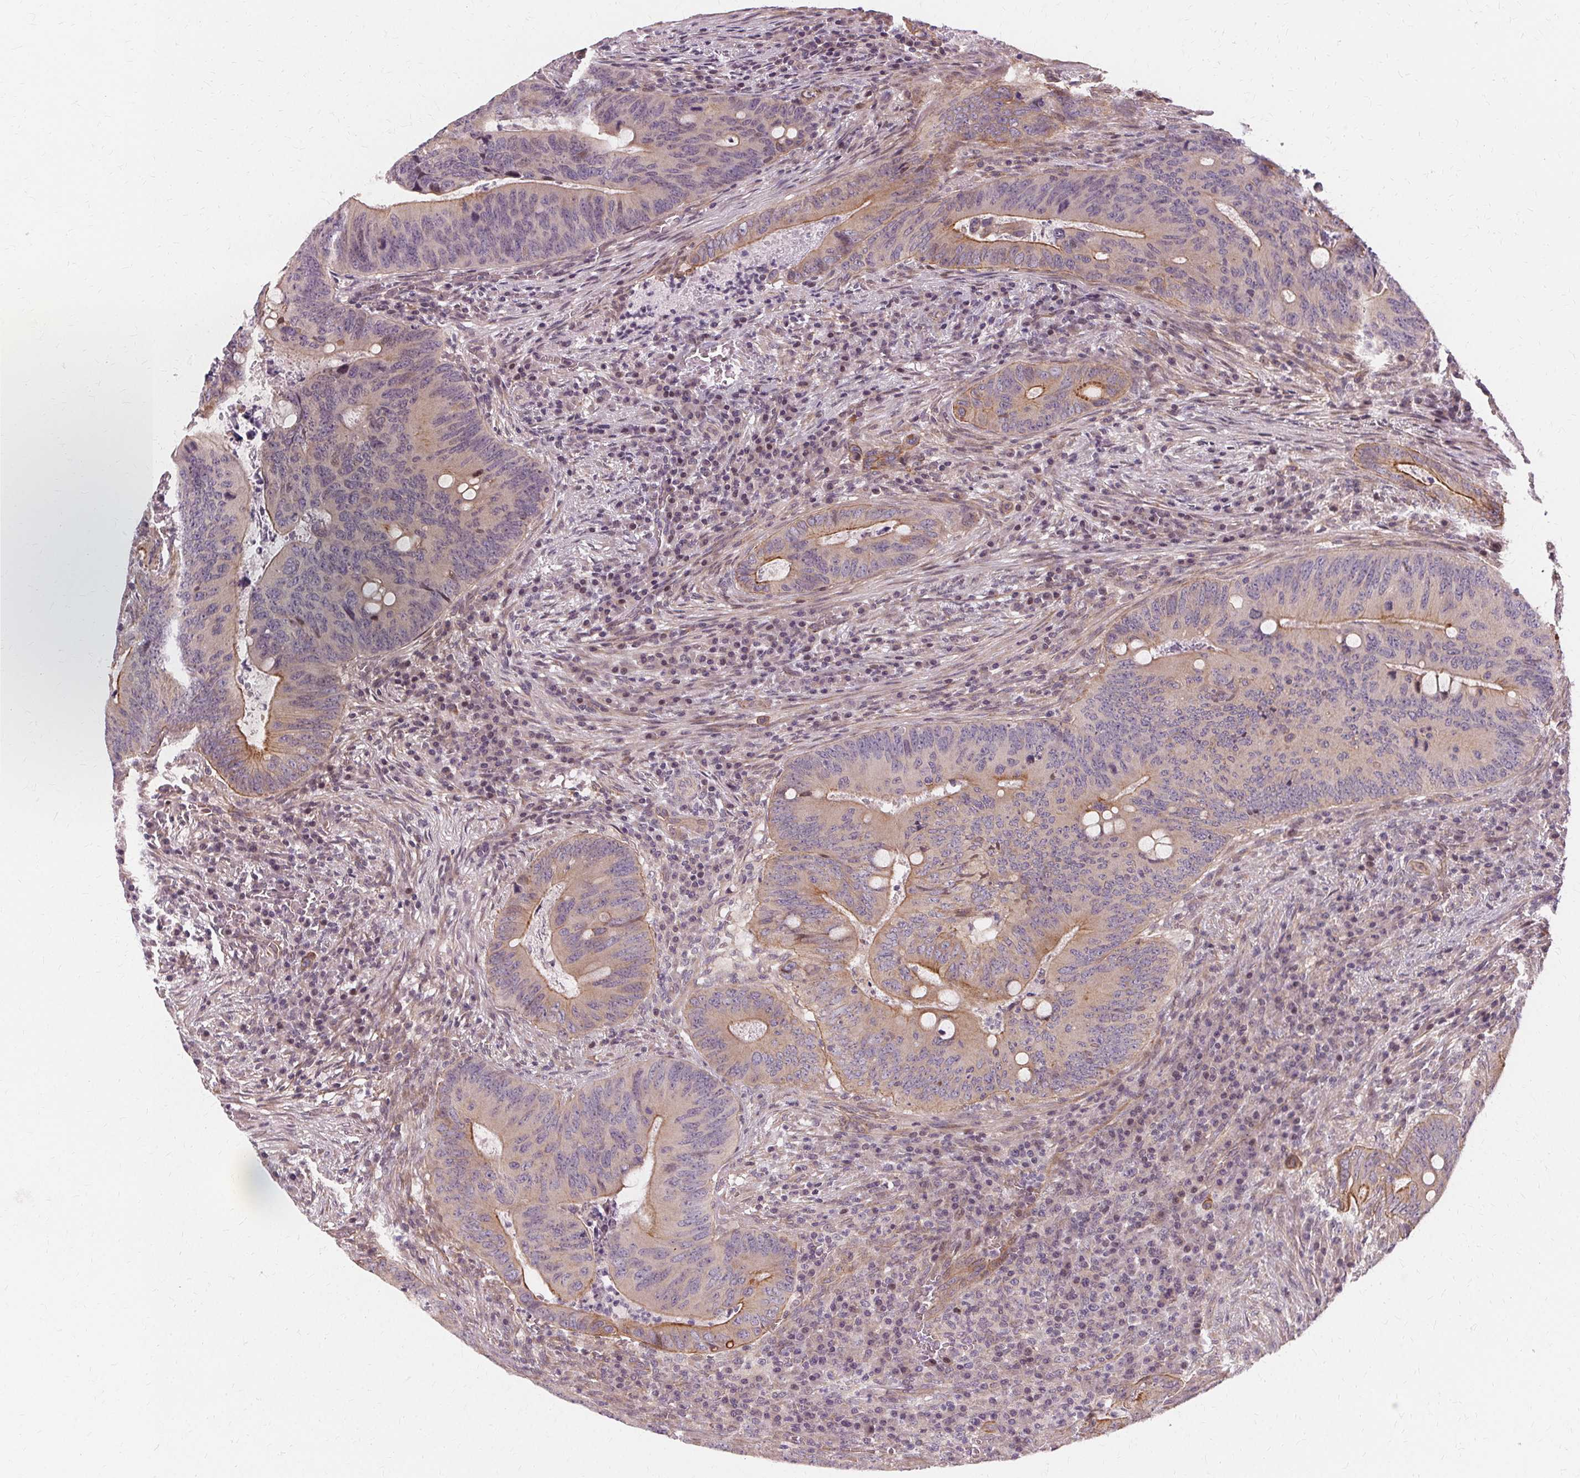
{"staining": {"intensity": "weak", "quantity": "25%-75%", "location": "cytoplasmic/membranous"}, "tissue": "colorectal cancer", "cell_type": "Tumor cells", "image_type": "cancer", "snomed": [{"axis": "morphology", "description": "Adenocarcinoma, NOS"}, {"axis": "topography", "description": "Colon"}], "caption": "Colorectal adenocarcinoma stained with a protein marker reveals weak staining in tumor cells.", "gene": "USP8", "patient": {"sex": "female", "age": 74}}